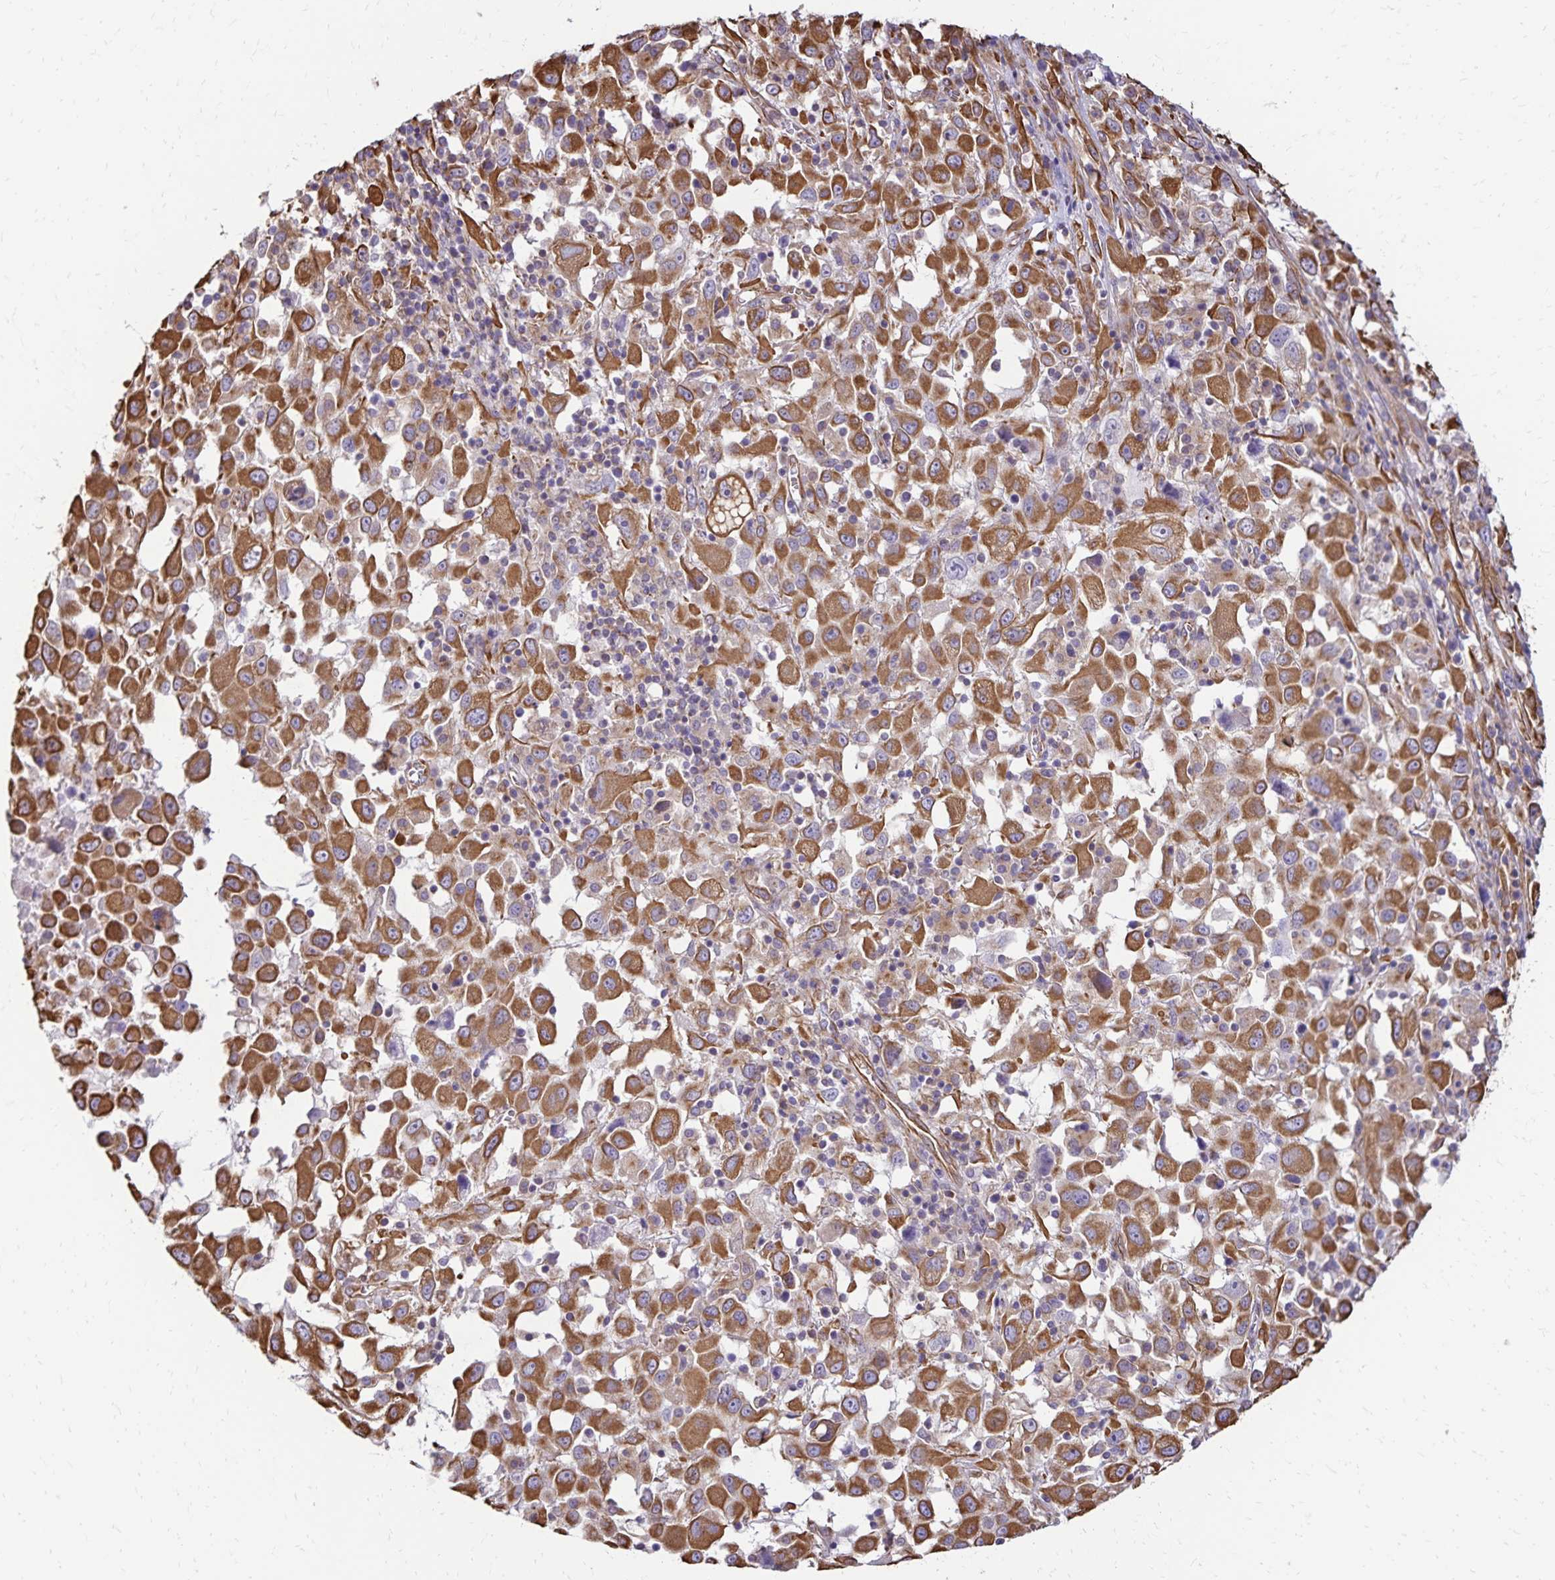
{"staining": {"intensity": "moderate", "quantity": ">75%", "location": "cytoplasmic/membranous"}, "tissue": "melanoma", "cell_type": "Tumor cells", "image_type": "cancer", "snomed": [{"axis": "morphology", "description": "Malignant melanoma, Metastatic site"}, {"axis": "topography", "description": "Soft tissue"}], "caption": "This is an image of immunohistochemistry staining of melanoma, which shows moderate staining in the cytoplasmic/membranous of tumor cells.", "gene": "TRPV6", "patient": {"sex": "male", "age": 50}}